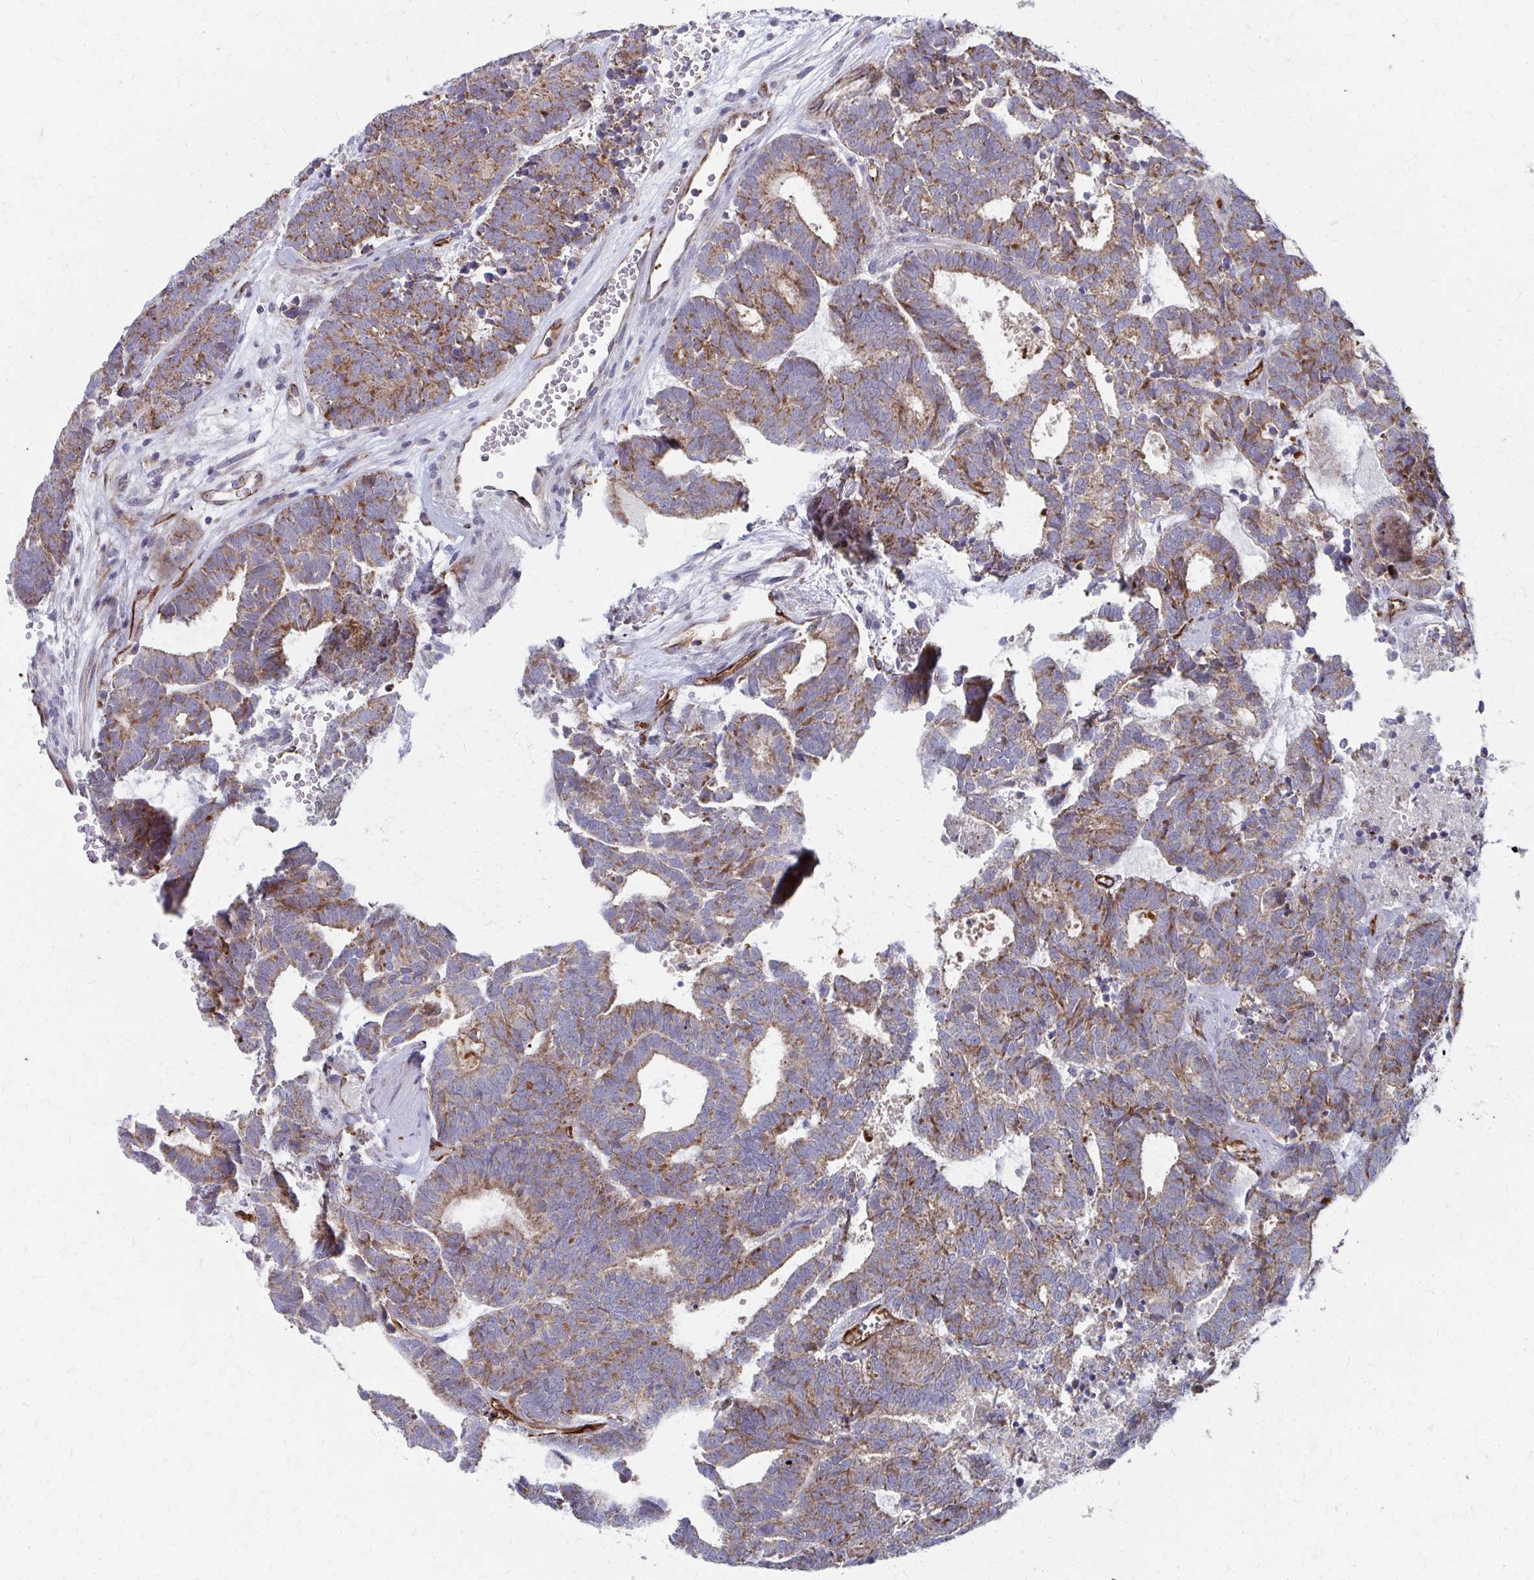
{"staining": {"intensity": "moderate", "quantity": ">75%", "location": "cytoplasmic/membranous"}, "tissue": "head and neck cancer", "cell_type": "Tumor cells", "image_type": "cancer", "snomed": [{"axis": "morphology", "description": "Adenocarcinoma, NOS"}, {"axis": "topography", "description": "Head-Neck"}], "caption": "IHC (DAB (3,3'-diaminobenzidine)) staining of human head and neck cancer (adenocarcinoma) displays moderate cytoplasmic/membranous protein expression in about >75% of tumor cells.", "gene": "FAHD1", "patient": {"sex": "female", "age": 81}}